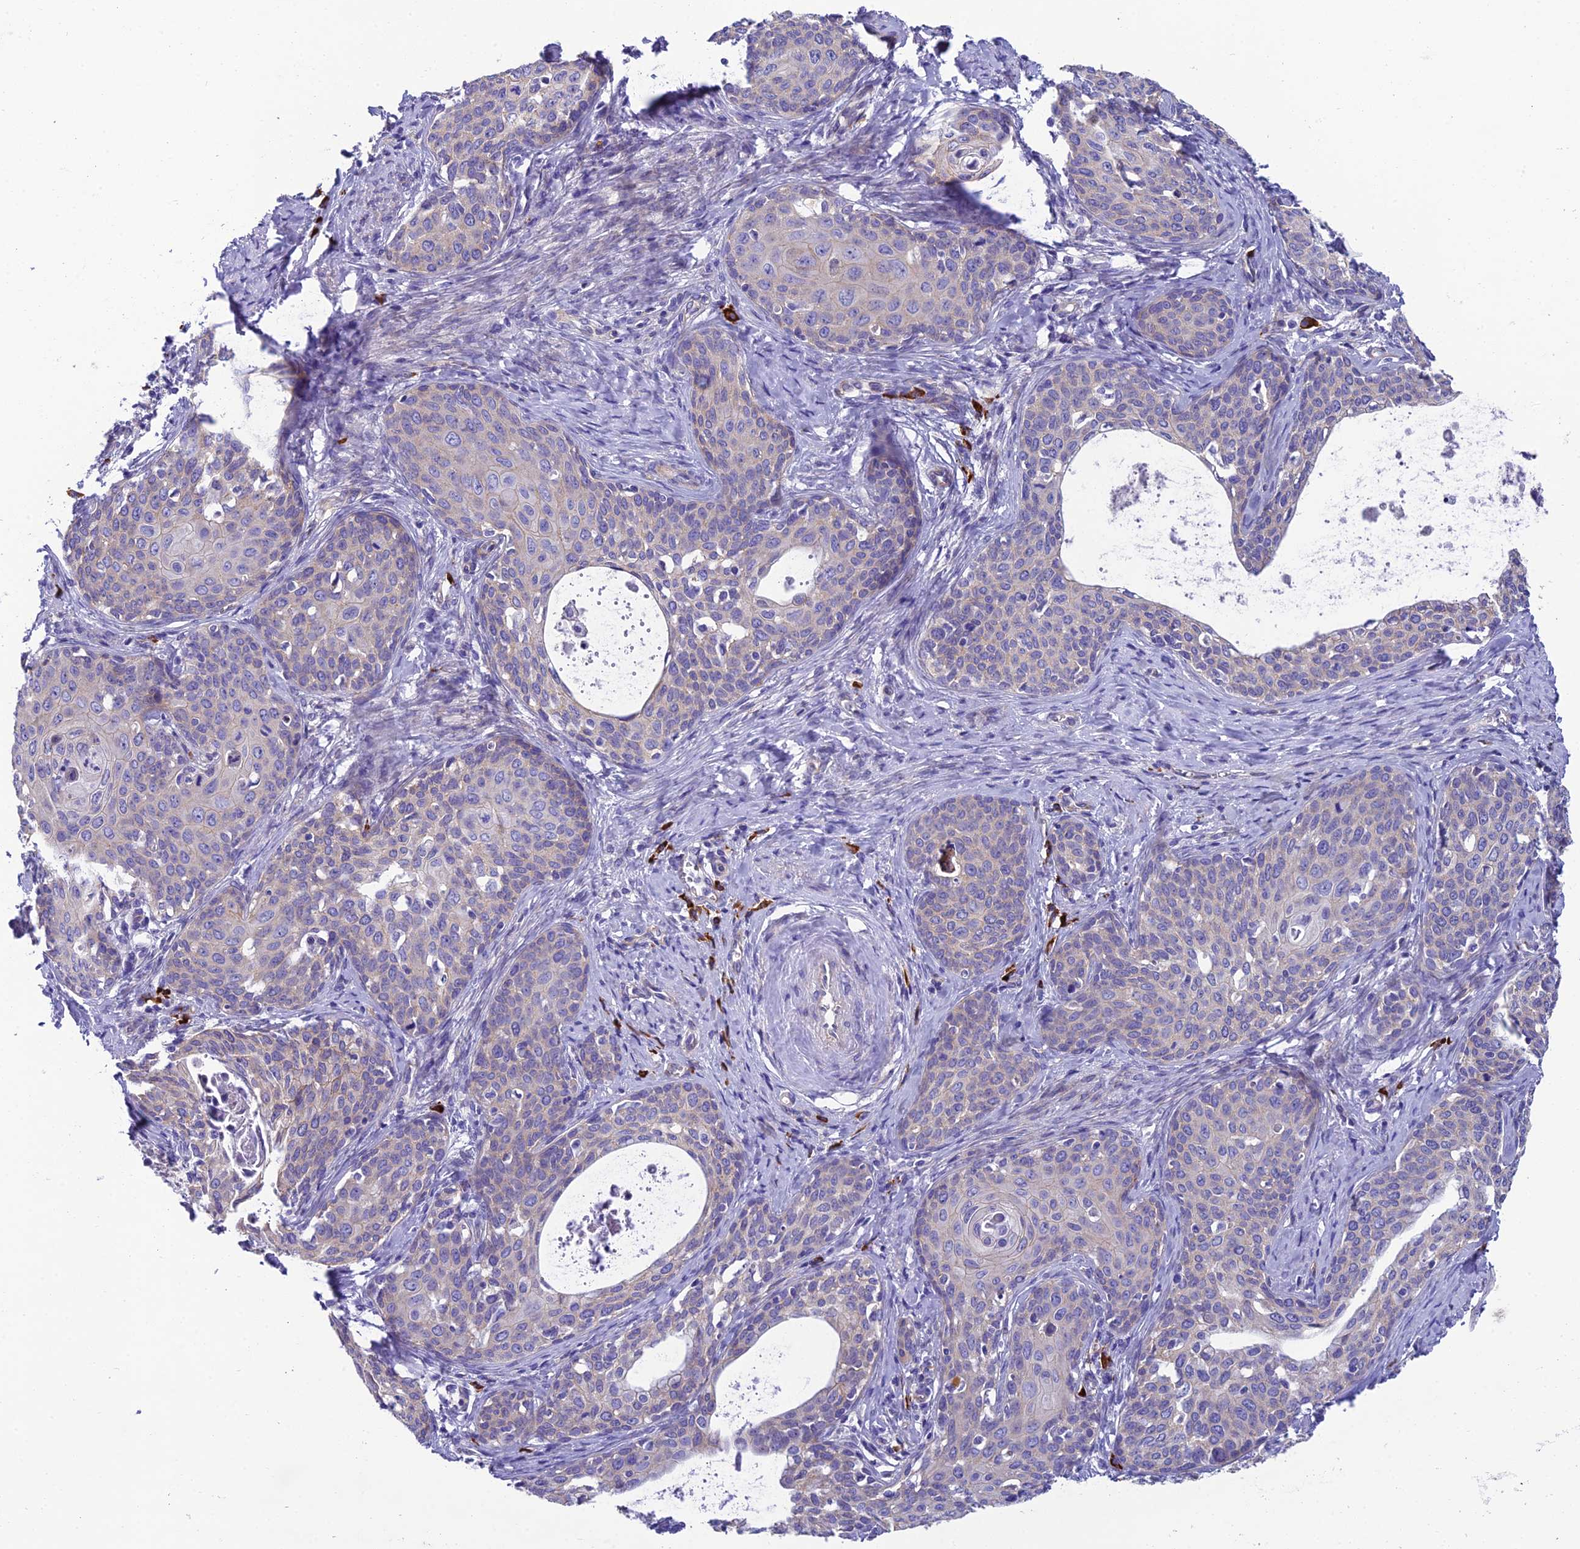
{"staining": {"intensity": "negative", "quantity": "none", "location": "none"}, "tissue": "cervical cancer", "cell_type": "Tumor cells", "image_type": "cancer", "snomed": [{"axis": "morphology", "description": "Squamous cell carcinoma, NOS"}, {"axis": "topography", "description": "Cervix"}], "caption": "DAB (3,3'-diaminobenzidine) immunohistochemical staining of cervical squamous cell carcinoma exhibits no significant staining in tumor cells.", "gene": "MACIR", "patient": {"sex": "female", "age": 52}}